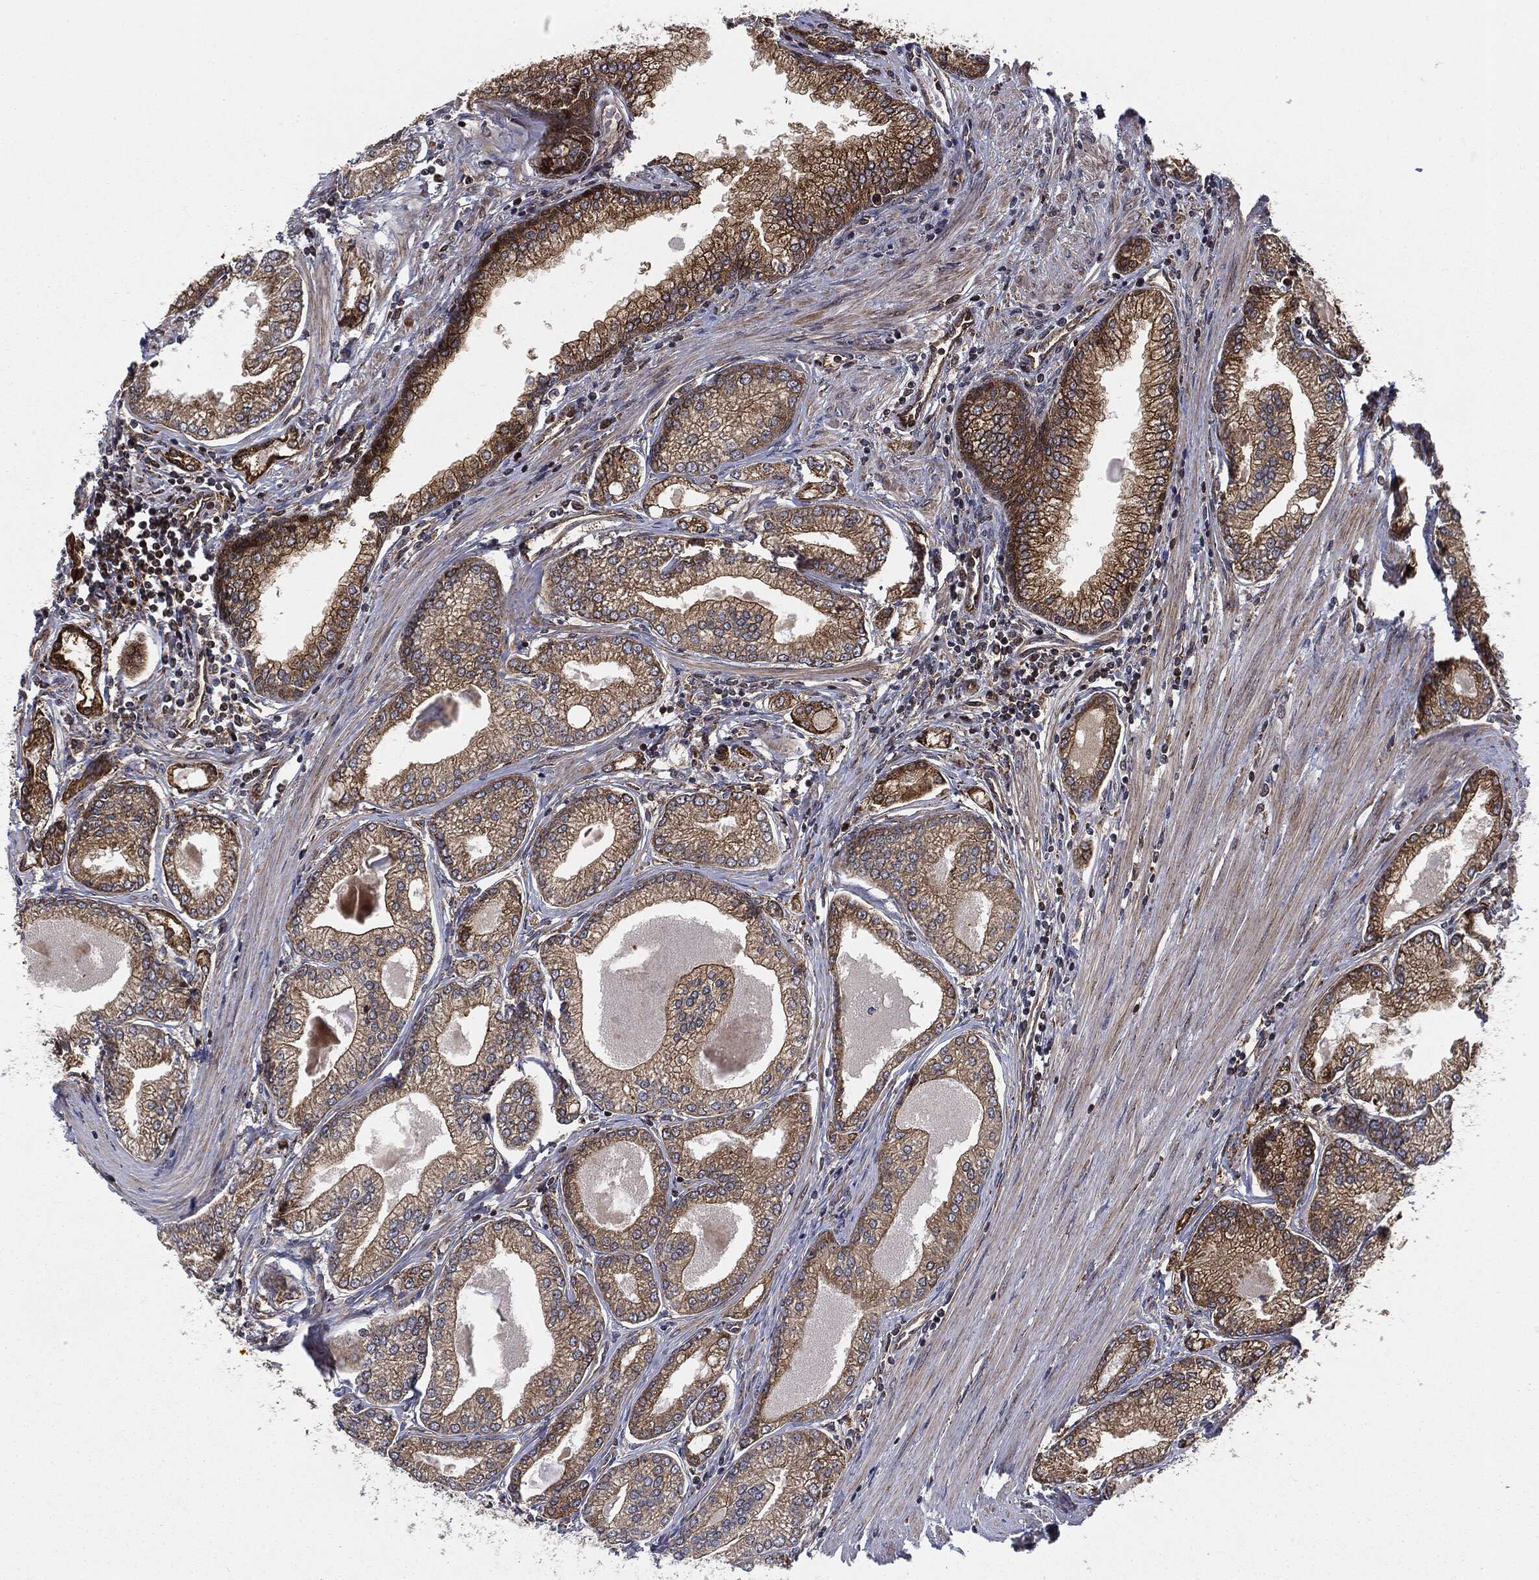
{"staining": {"intensity": "strong", "quantity": "25%-75%", "location": "cytoplasmic/membranous"}, "tissue": "prostate cancer", "cell_type": "Tumor cells", "image_type": "cancer", "snomed": [{"axis": "morphology", "description": "Adenocarcinoma, Low grade"}, {"axis": "topography", "description": "Prostate"}], "caption": "Immunohistochemical staining of human prostate cancer reveals high levels of strong cytoplasmic/membranous protein expression in approximately 25%-75% of tumor cells.", "gene": "CYLD", "patient": {"sex": "male", "age": 72}}